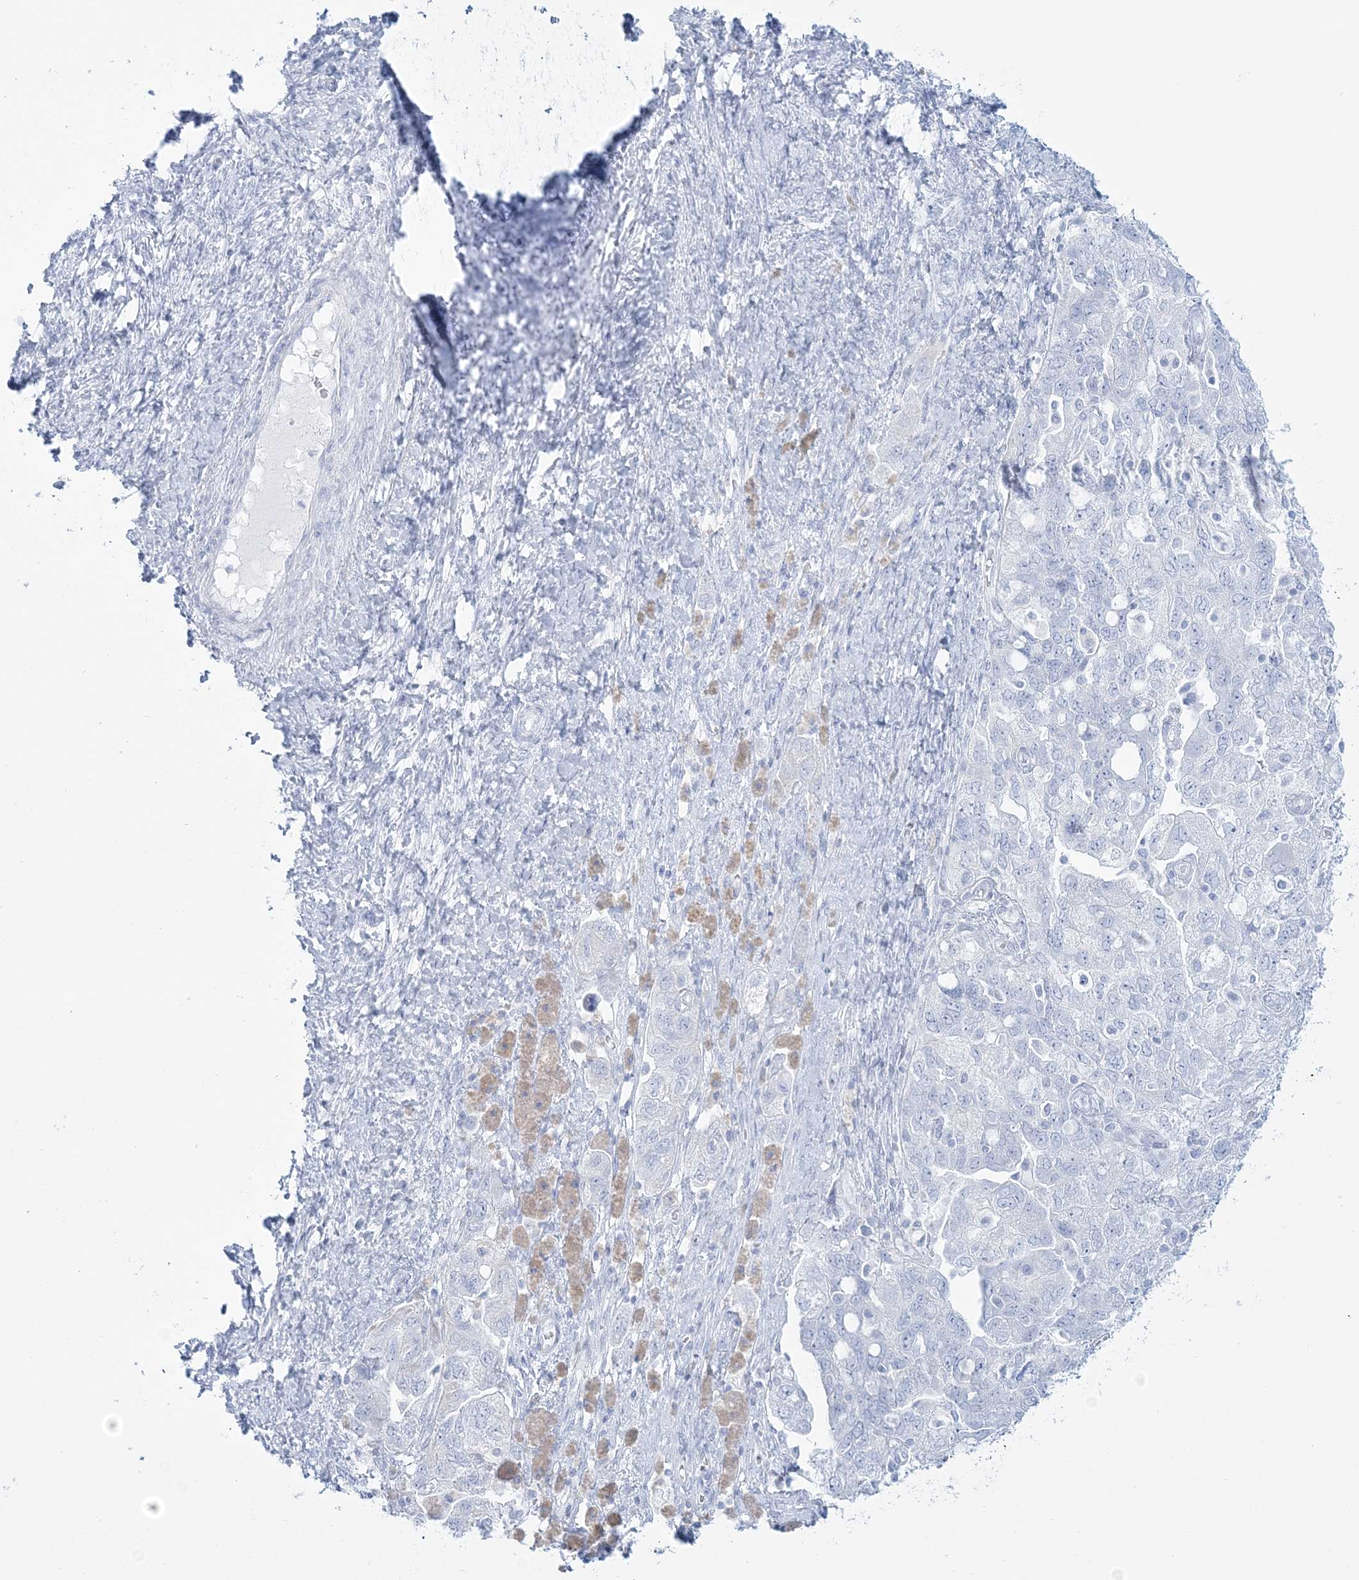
{"staining": {"intensity": "negative", "quantity": "none", "location": "none"}, "tissue": "ovarian cancer", "cell_type": "Tumor cells", "image_type": "cancer", "snomed": [{"axis": "morphology", "description": "Carcinoma, NOS"}, {"axis": "morphology", "description": "Cystadenocarcinoma, serous, NOS"}, {"axis": "topography", "description": "Ovary"}], "caption": "Immunohistochemistry of human ovarian cancer exhibits no positivity in tumor cells.", "gene": "ADGB", "patient": {"sex": "female", "age": 69}}